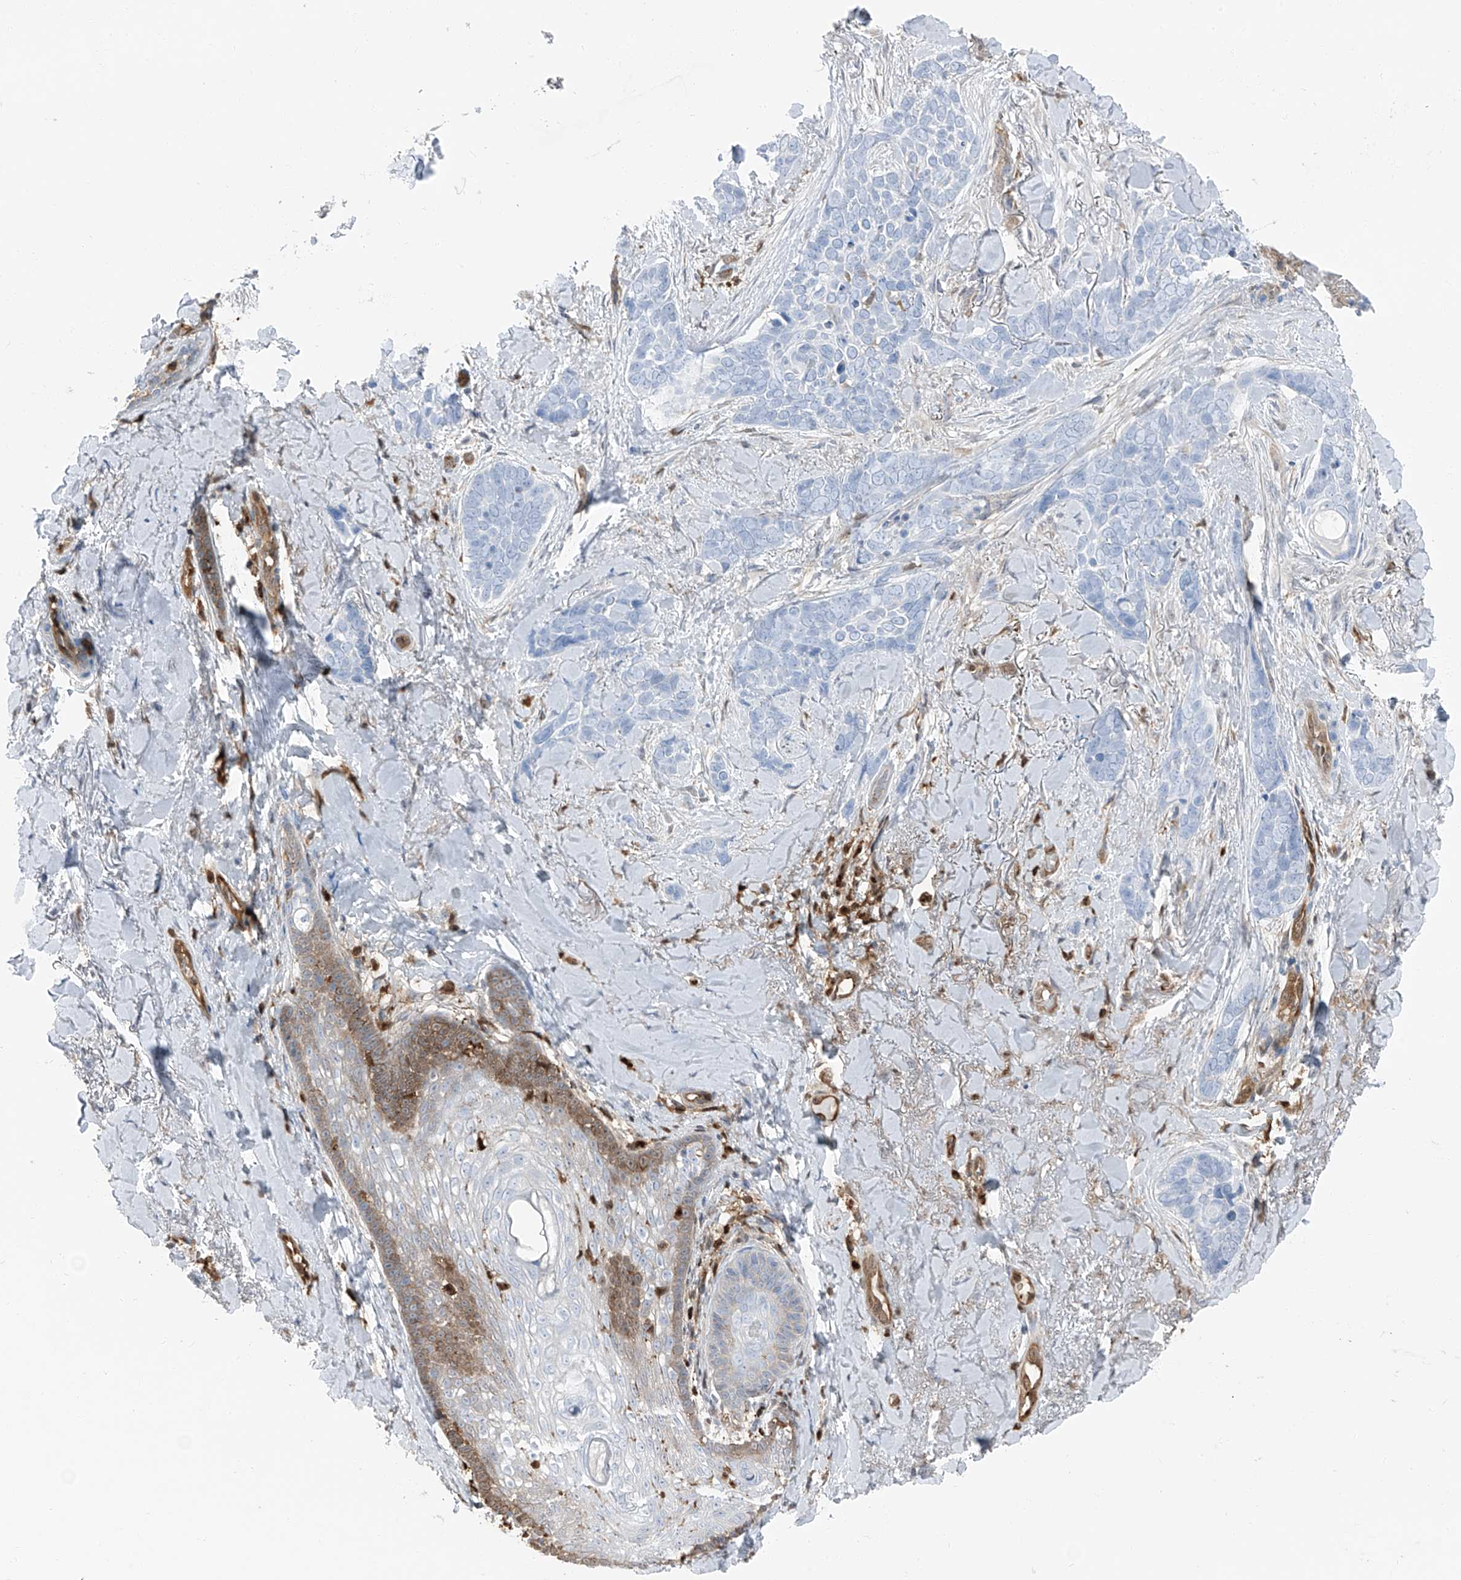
{"staining": {"intensity": "negative", "quantity": "none", "location": "none"}, "tissue": "skin cancer", "cell_type": "Tumor cells", "image_type": "cancer", "snomed": [{"axis": "morphology", "description": "Basal cell carcinoma"}, {"axis": "topography", "description": "Skin"}], "caption": "There is no significant positivity in tumor cells of skin cancer.", "gene": "PSMB10", "patient": {"sex": "female", "age": 82}}